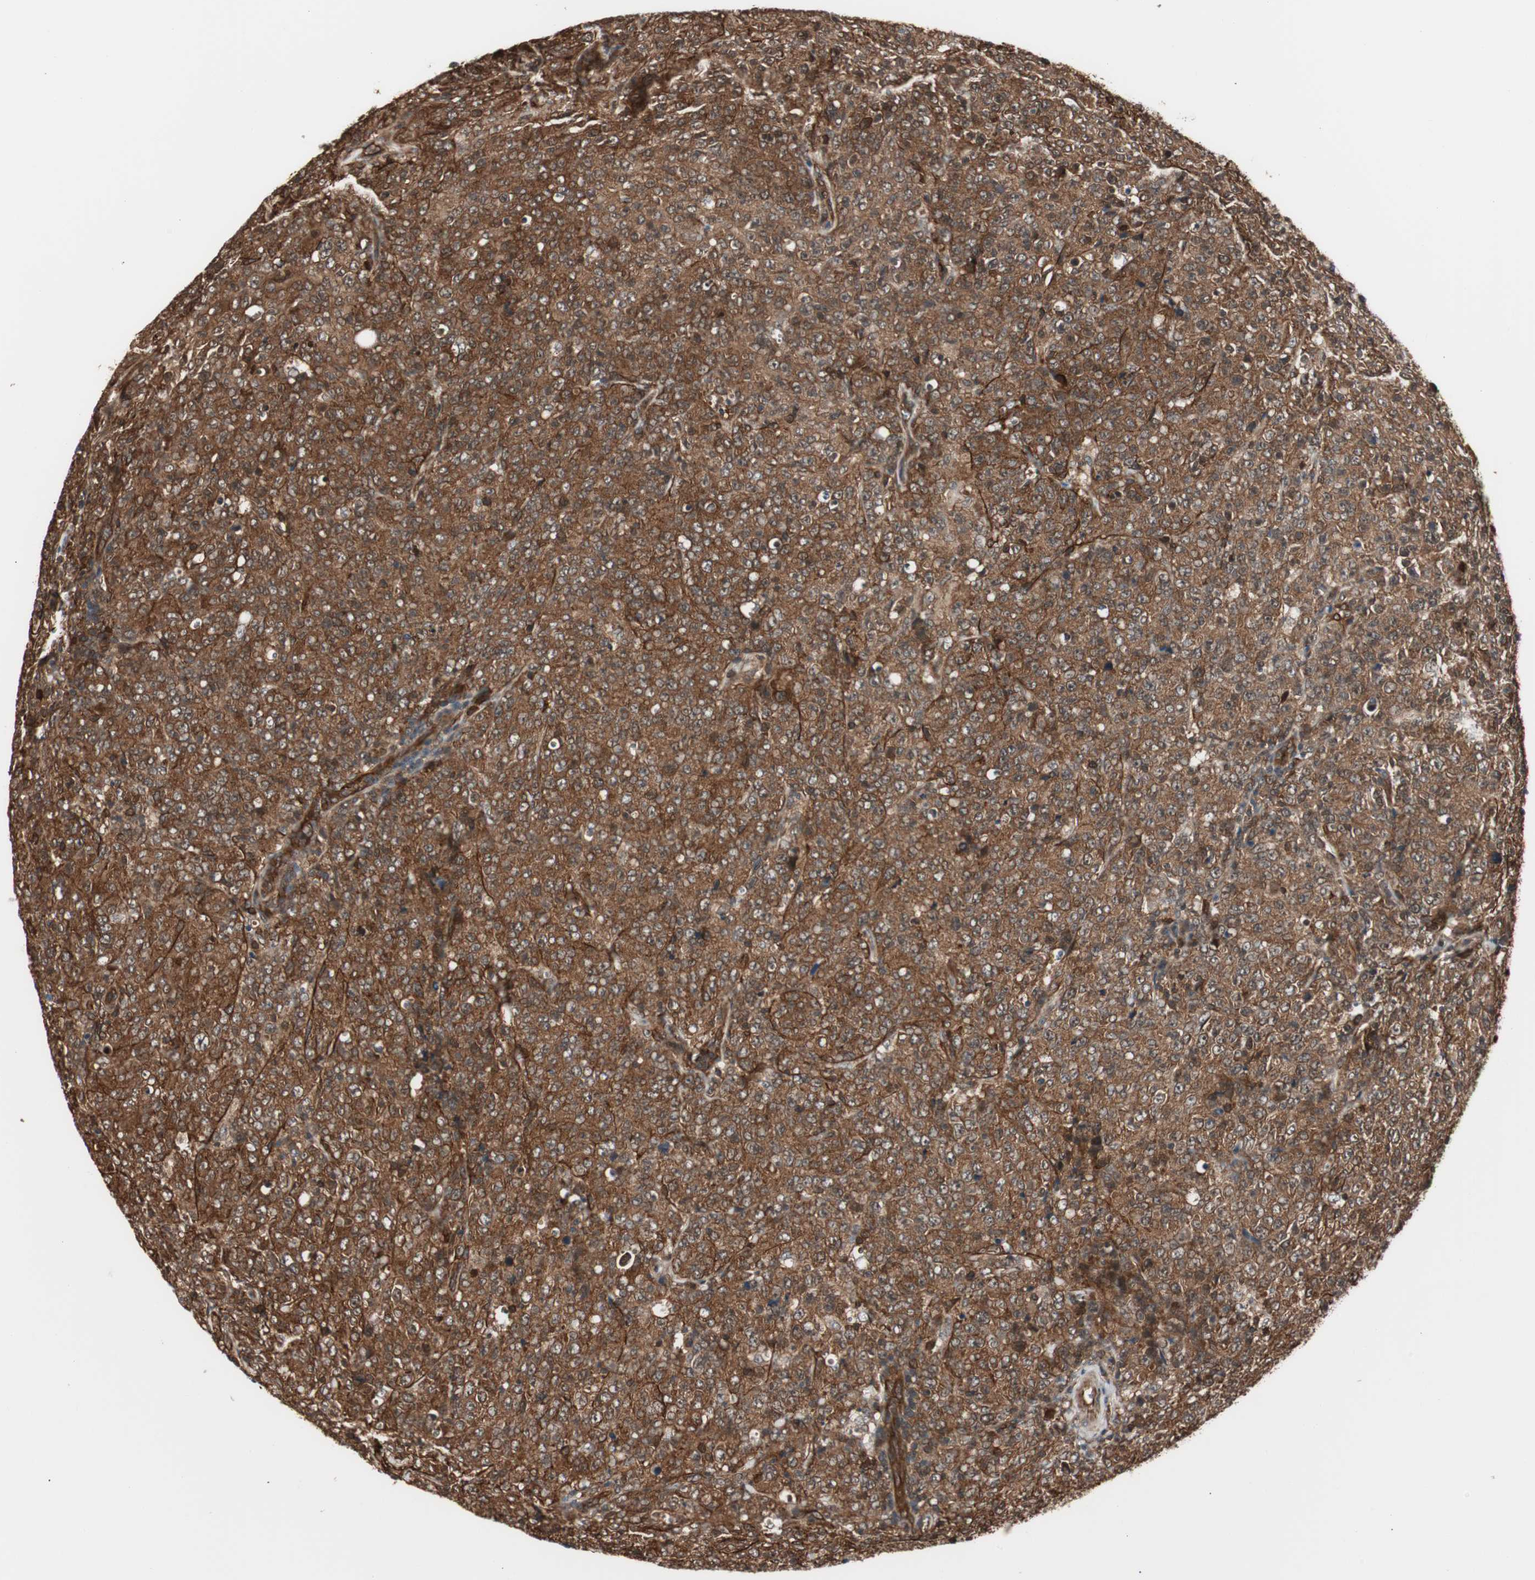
{"staining": {"intensity": "moderate", "quantity": ">75%", "location": "cytoplasmic/membranous"}, "tissue": "lymphoma", "cell_type": "Tumor cells", "image_type": "cancer", "snomed": [{"axis": "morphology", "description": "Malignant lymphoma, non-Hodgkin's type, High grade"}, {"axis": "topography", "description": "Tonsil"}], "caption": "This is an image of IHC staining of lymphoma, which shows moderate staining in the cytoplasmic/membranous of tumor cells.", "gene": "PTPN11", "patient": {"sex": "female", "age": 36}}